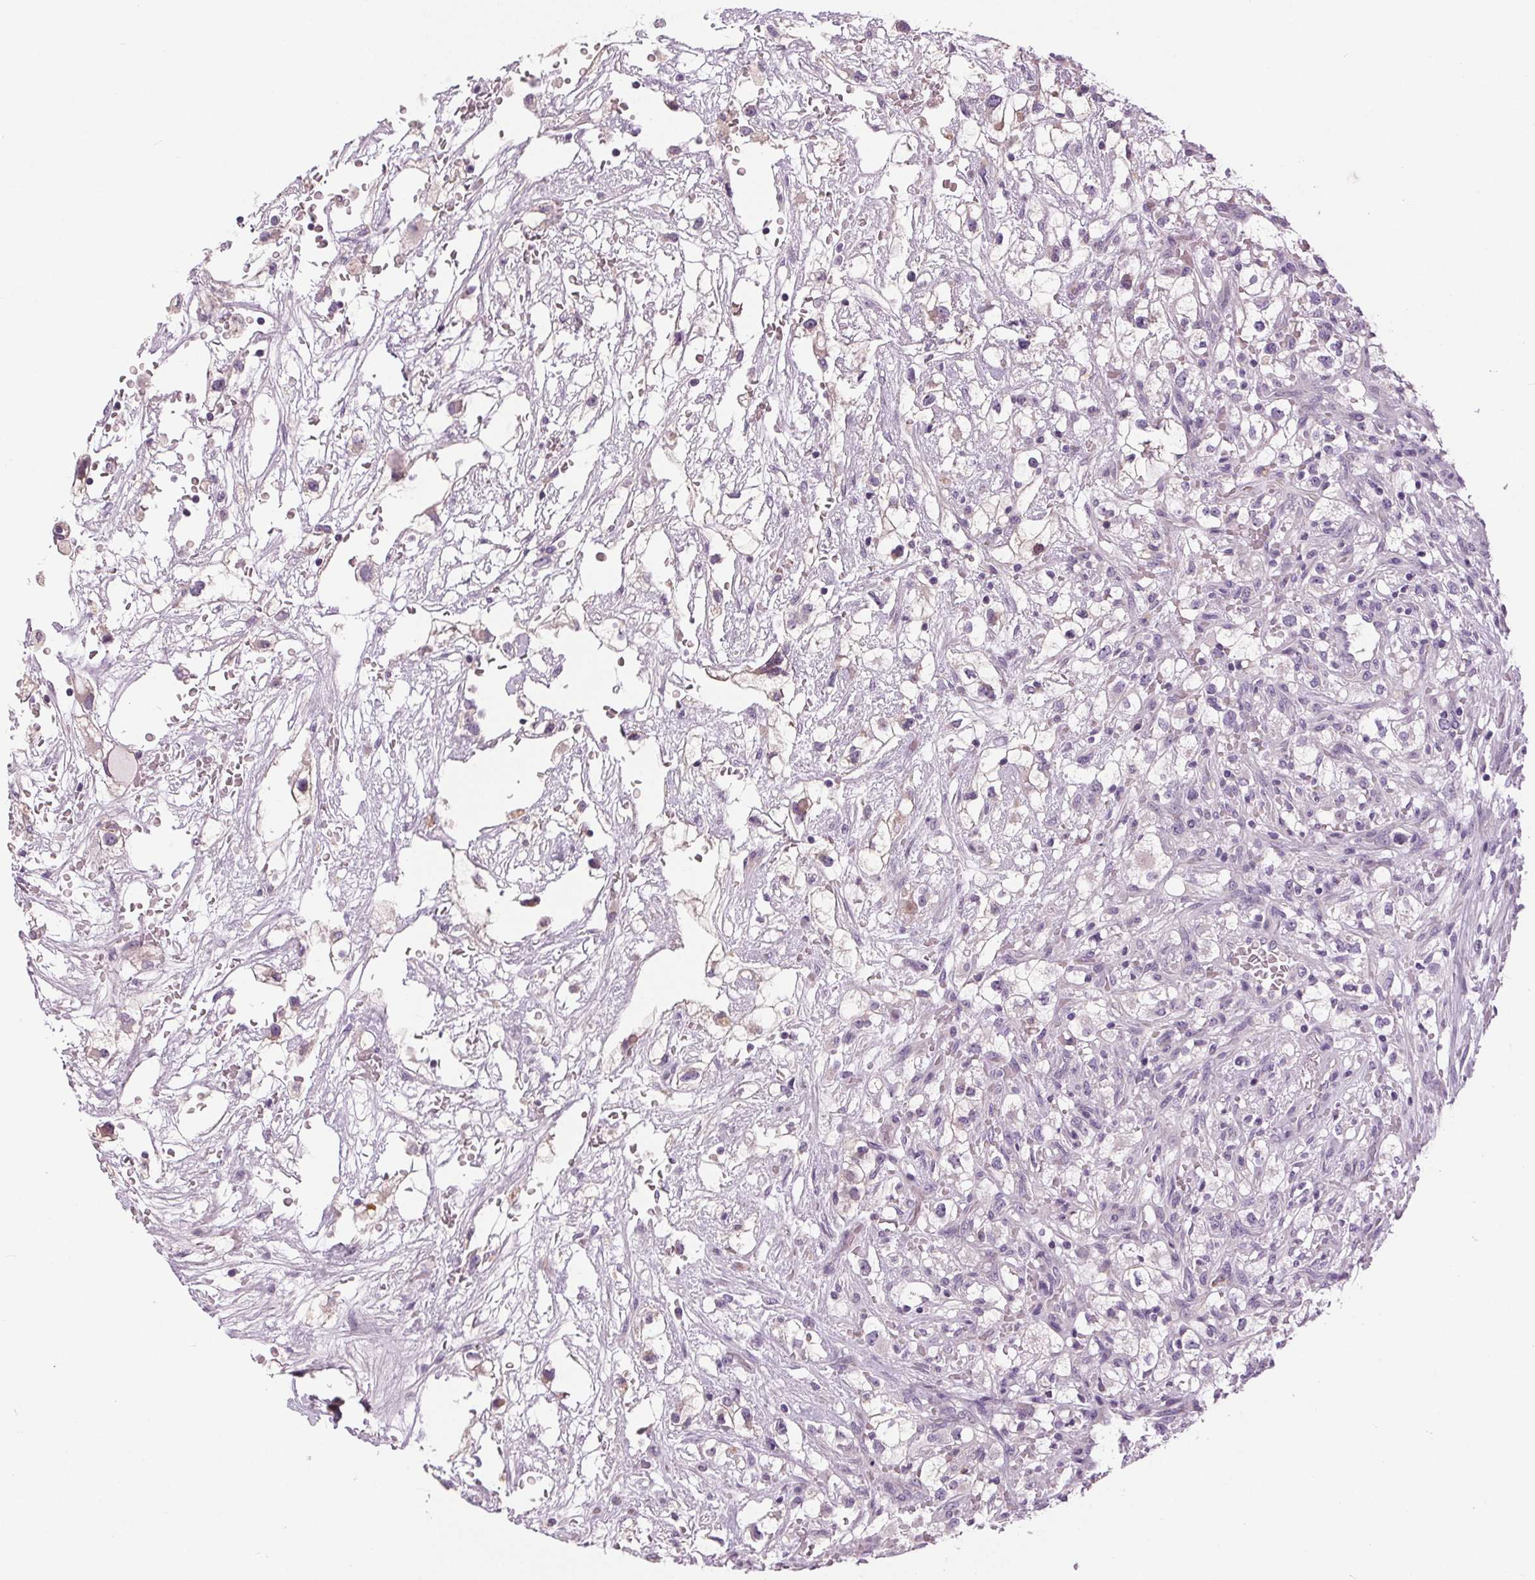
{"staining": {"intensity": "negative", "quantity": "none", "location": "none"}, "tissue": "renal cancer", "cell_type": "Tumor cells", "image_type": "cancer", "snomed": [{"axis": "morphology", "description": "Adenocarcinoma, NOS"}, {"axis": "topography", "description": "Kidney"}], "caption": "An immunohistochemistry (IHC) histopathology image of renal adenocarcinoma is shown. There is no staining in tumor cells of renal adenocarcinoma.", "gene": "MISP", "patient": {"sex": "male", "age": 59}}